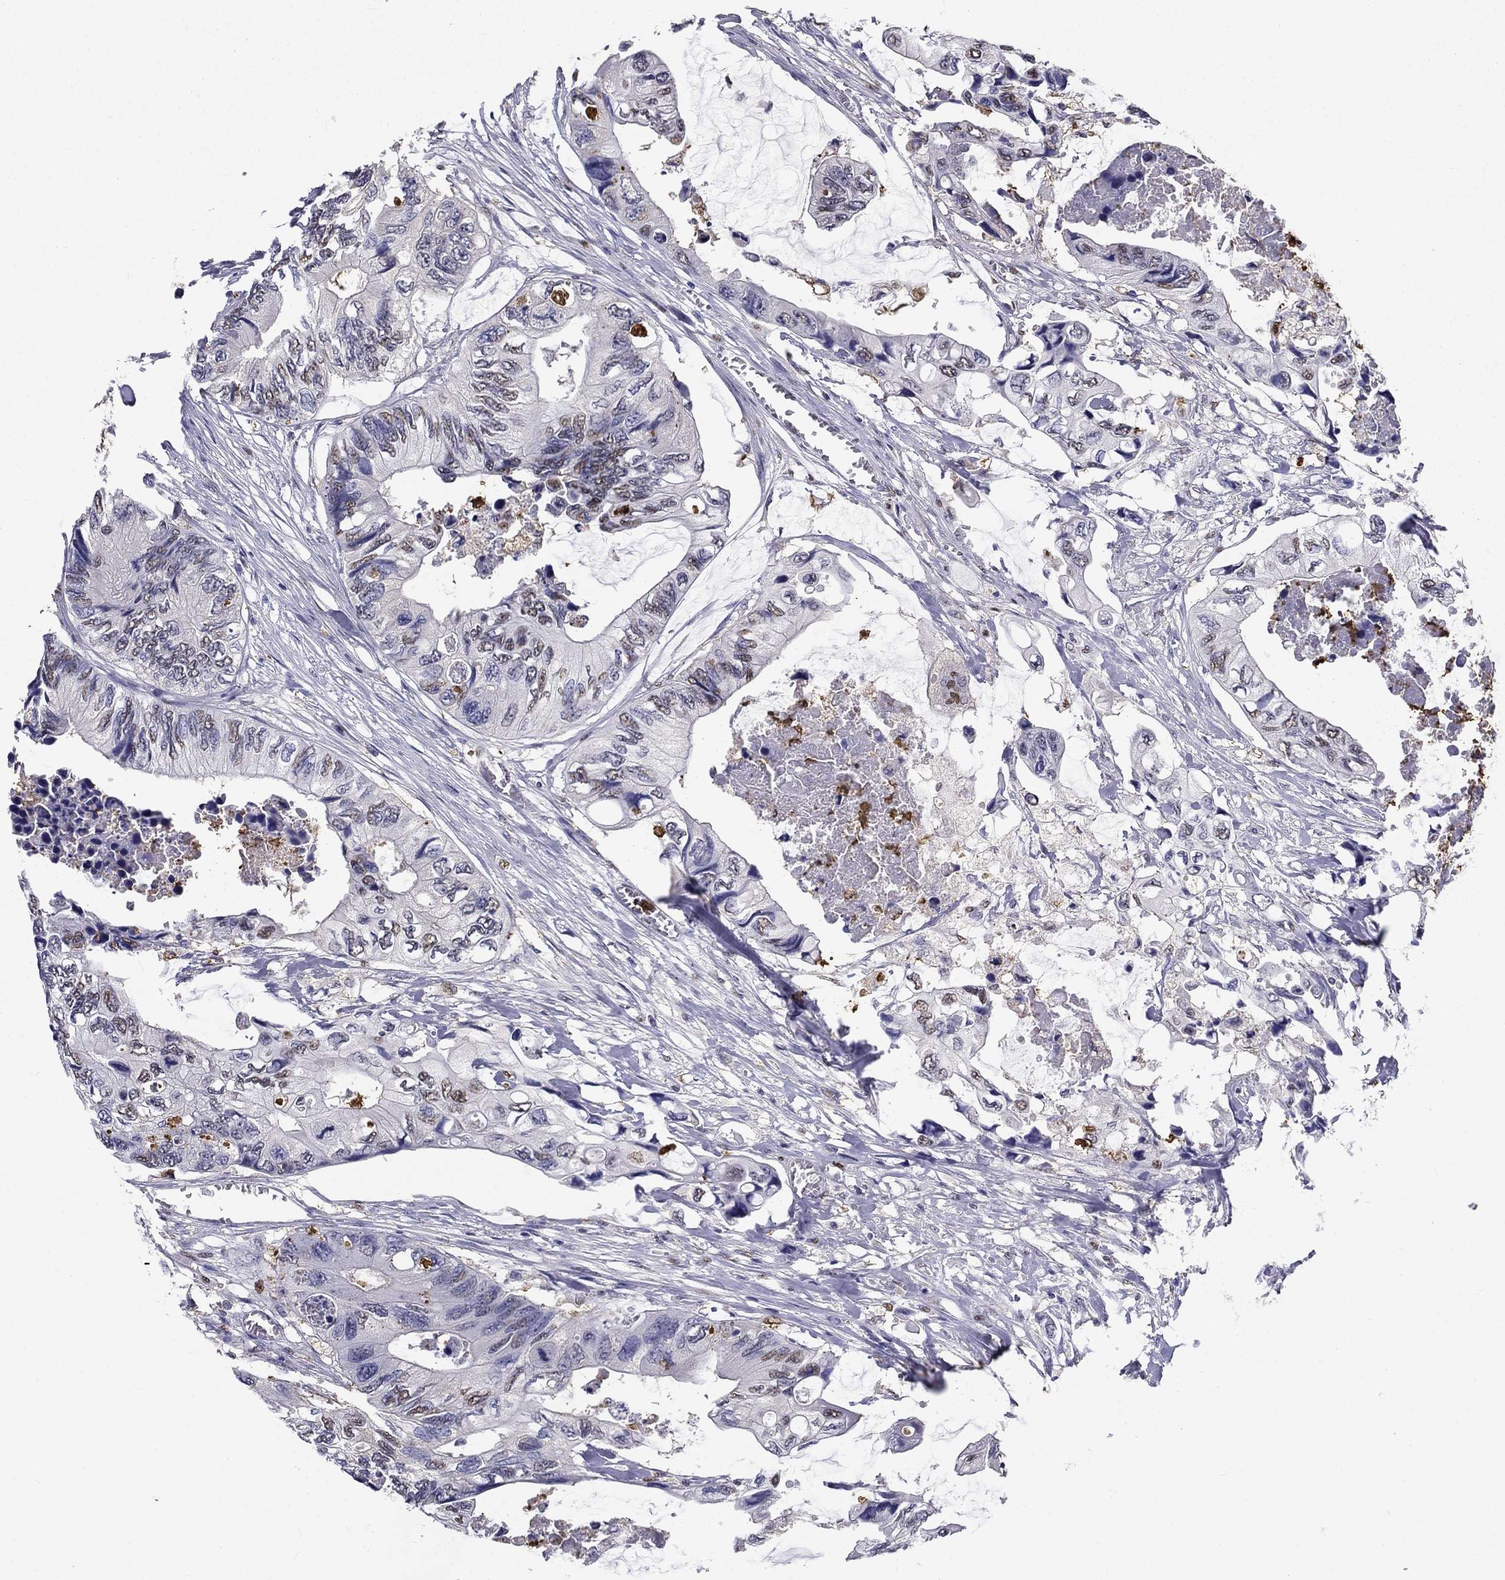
{"staining": {"intensity": "weak", "quantity": "<25%", "location": "nuclear"}, "tissue": "colorectal cancer", "cell_type": "Tumor cells", "image_type": "cancer", "snomed": [{"axis": "morphology", "description": "Adenocarcinoma, NOS"}, {"axis": "topography", "description": "Rectum"}], "caption": "Colorectal cancer (adenocarcinoma) was stained to show a protein in brown. There is no significant staining in tumor cells.", "gene": "IGSF8", "patient": {"sex": "male", "age": 63}}